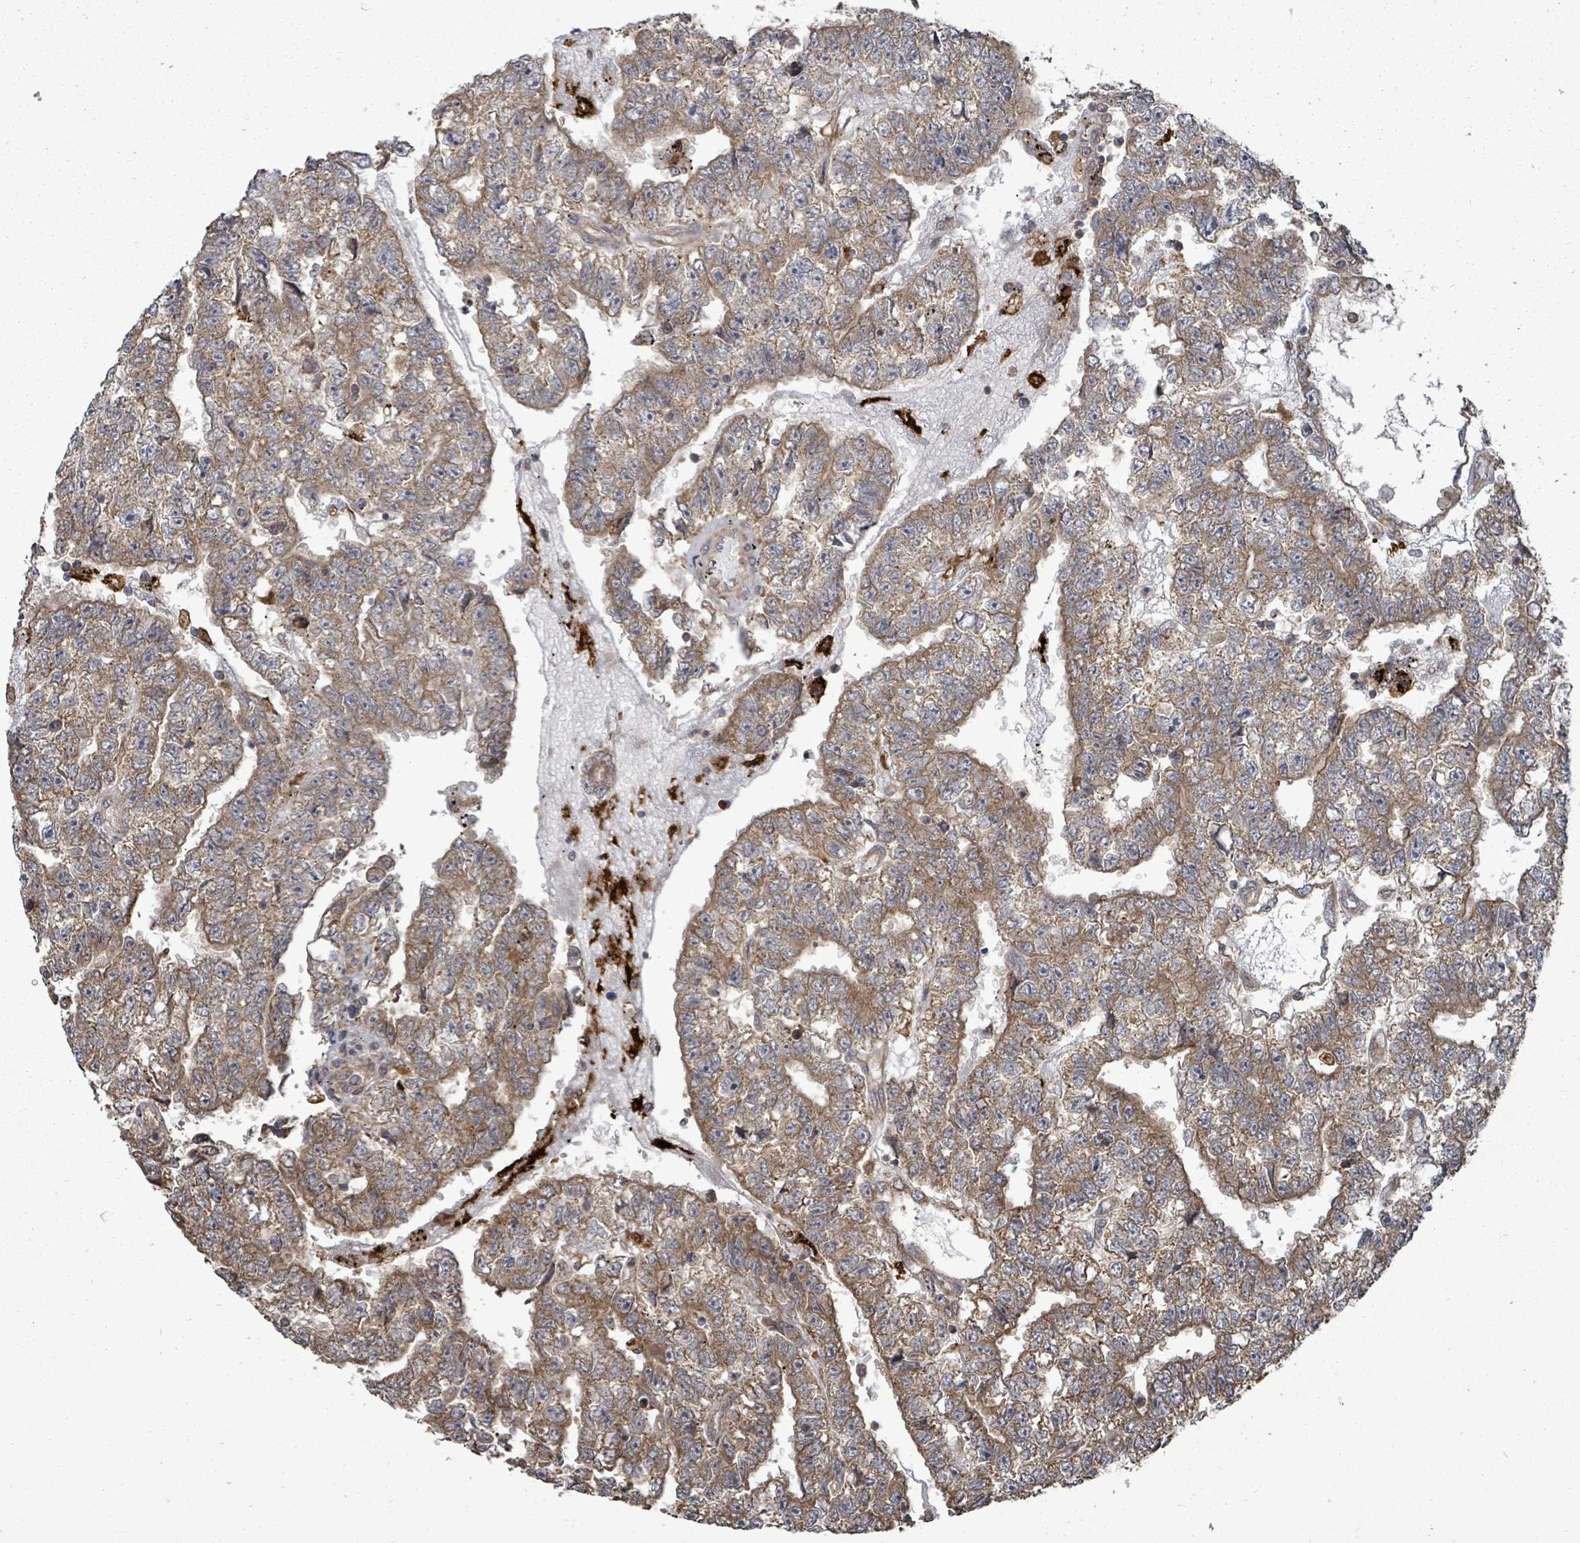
{"staining": {"intensity": "moderate", "quantity": ">75%", "location": "cytoplasmic/membranous"}, "tissue": "testis cancer", "cell_type": "Tumor cells", "image_type": "cancer", "snomed": [{"axis": "morphology", "description": "Carcinoma, Embryonal, NOS"}, {"axis": "topography", "description": "Testis"}], "caption": "Immunohistochemical staining of human testis cancer exhibits medium levels of moderate cytoplasmic/membranous staining in approximately >75% of tumor cells. The staining is performed using DAB brown chromogen to label protein expression. The nuclei are counter-stained blue using hematoxylin.", "gene": "EIF3C", "patient": {"sex": "male", "age": 25}}